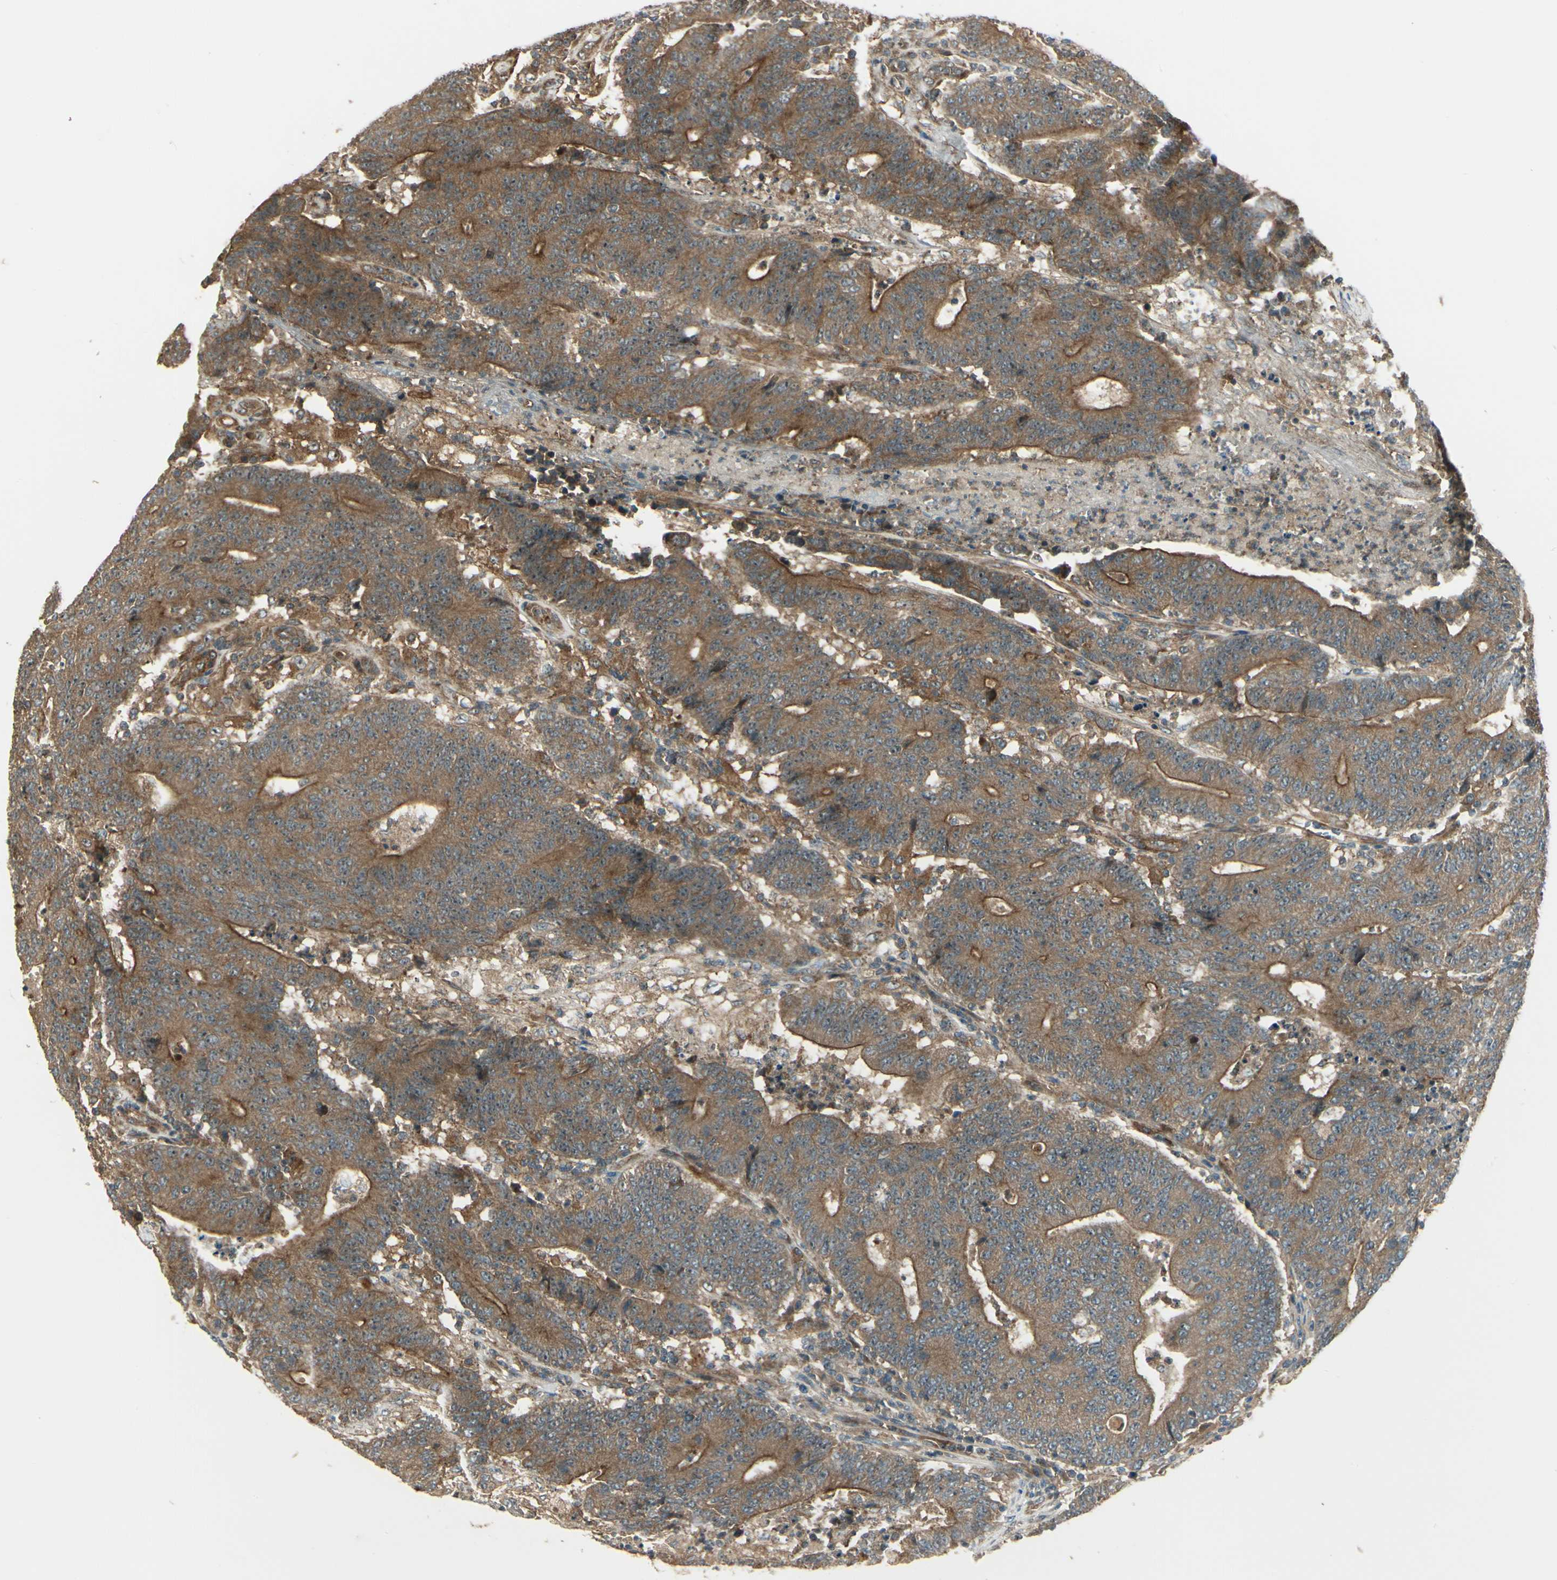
{"staining": {"intensity": "strong", "quantity": ">75%", "location": "cytoplasmic/membranous"}, "tissue": "colorectal cancer", "cell_type": "Tumor cells", "image_type": "cancer", "snomed": [{"axis": "morphology", "description": "Normal tissue, NOS"}, {"axis": "morphology", "description": "Adenocarcinoma, NOS"}, {"axis": "topography", "description": "Colon"}], "caption": "Immunohistochemistry staining of colorectal cancer, which demonstrates high levels of strong cytoplasmic/membranous expression in approximately >75% of tumor cells indicating strong cytoplasmic/membranous protein positivity. The staining was performed using DAB (3,3'-diaminobenzidine) (brown) for protein detection and nuclei were counterstained in hematoxylin (blue).", "gene": "FKBP15", "patient": {"sex": "female", "age": 75}}